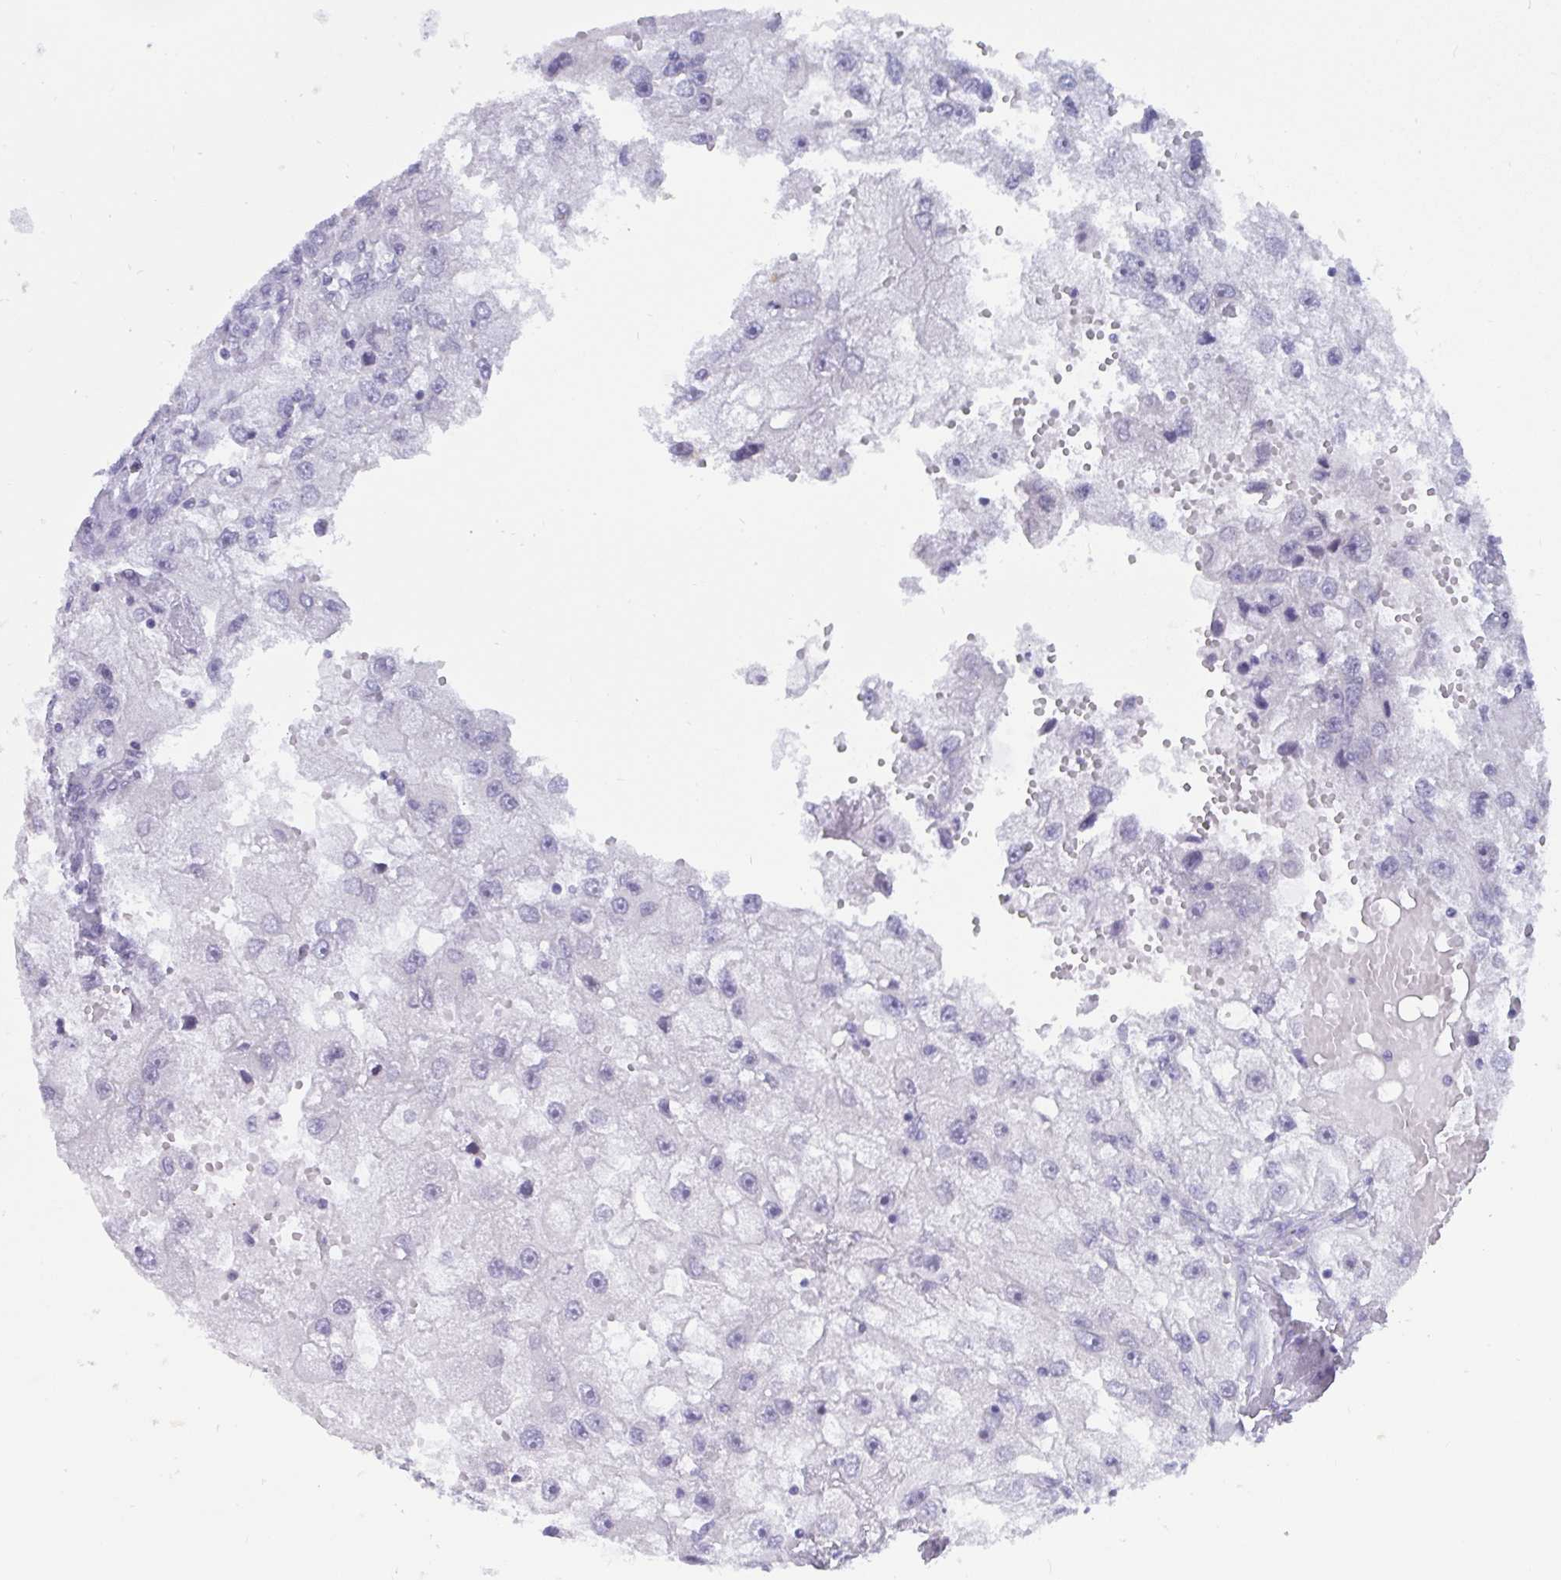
{"staining": {"intensity": "negative", "quantity": "none", "location": "none"}, "tissue": "renal cancer", "cell_type": "Tumor cells", "image_type": "cancer", "snomed": [{"axis": "morphology", "description": "Adenocarcinoma, NOS"}, {"axis": "topography", "description": "Kidney"}], "caption": "Histopathology image shows no protein positivity in tumor cells of renal cancer tissue.", "gene": "BMAL2", "patient": {"sex": "male", "age": 63}}